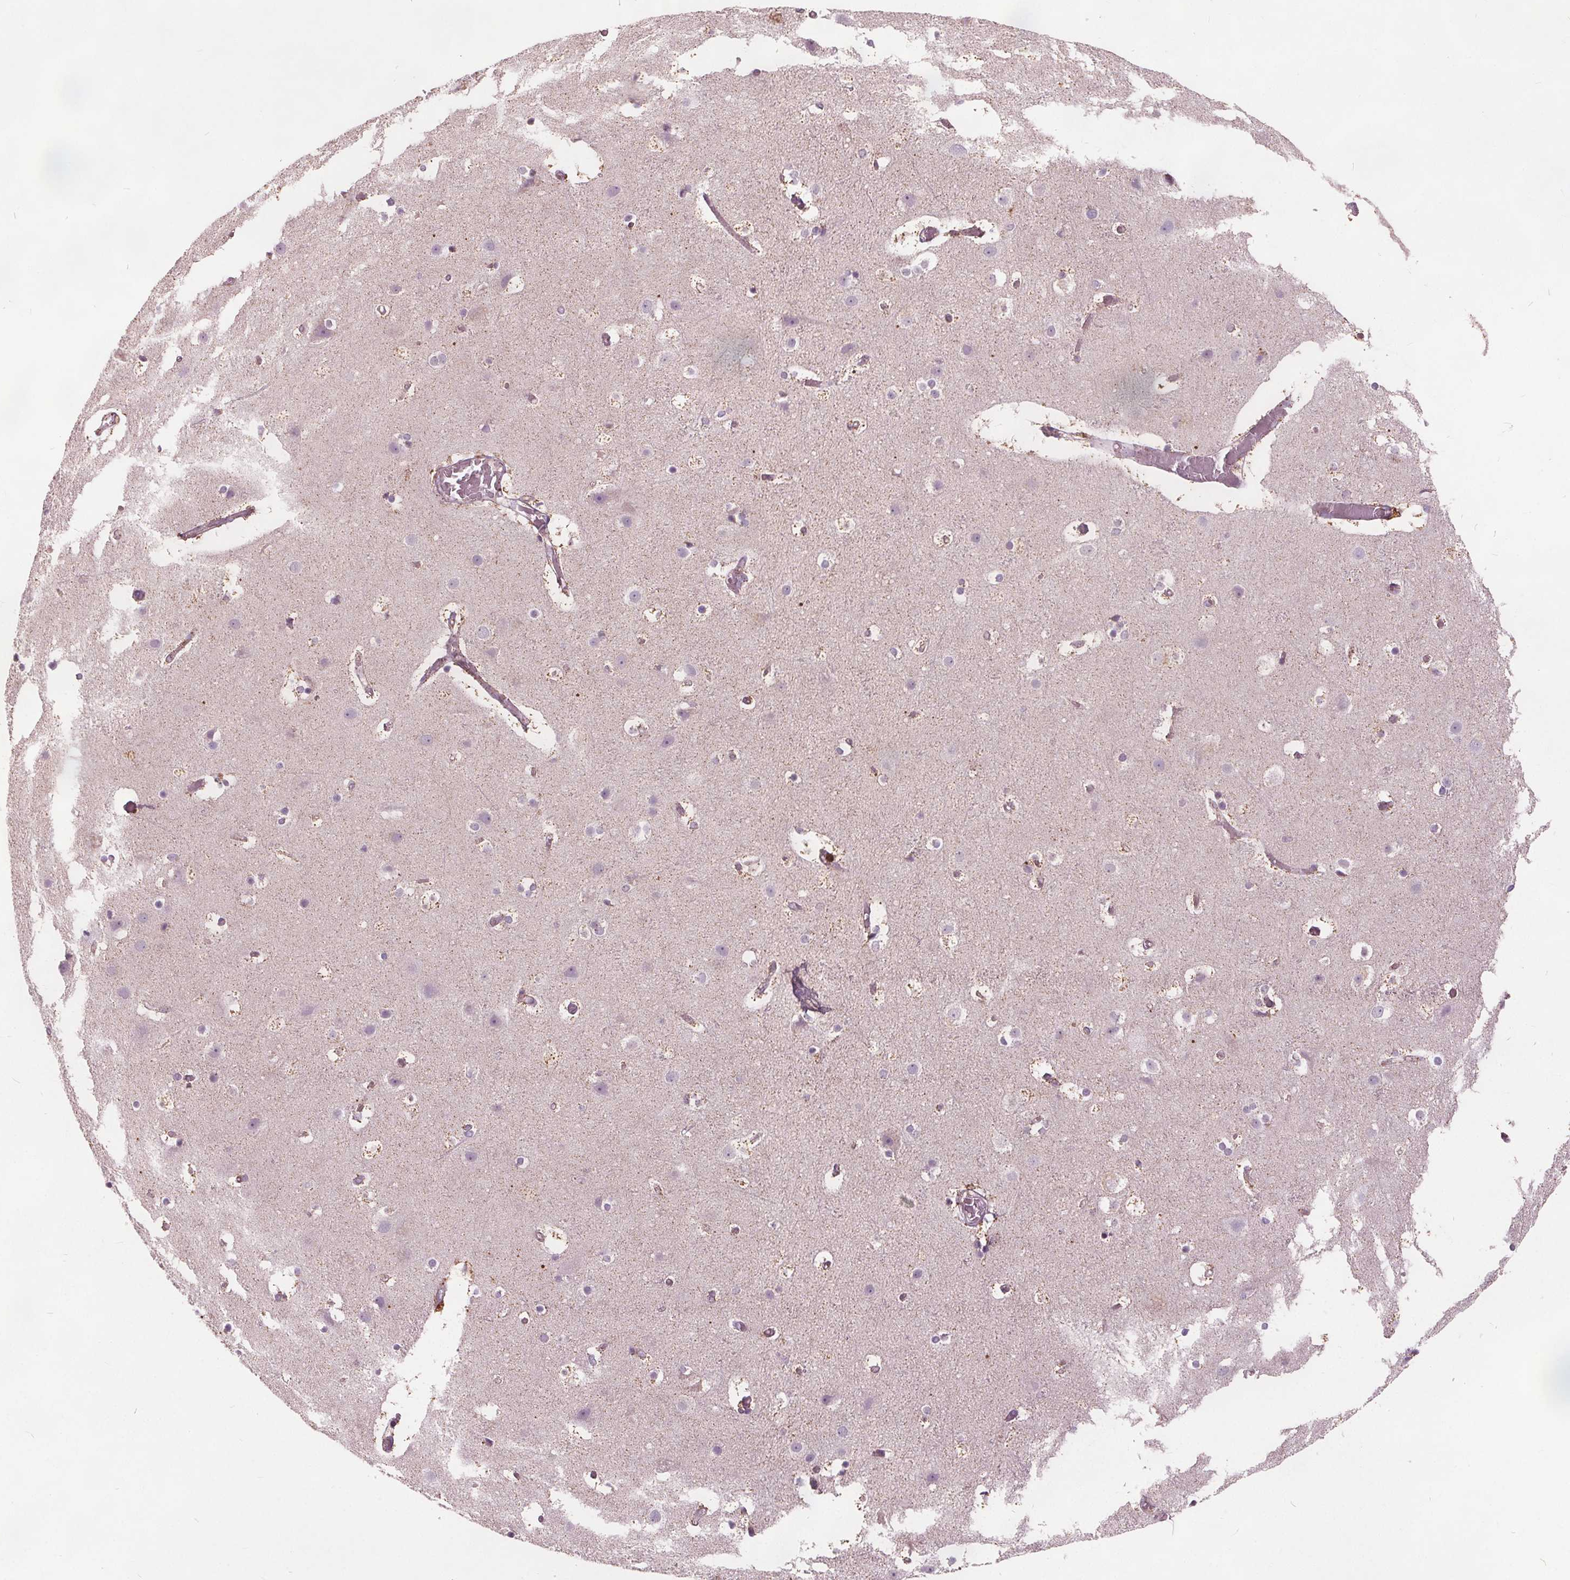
{"staining": {"intensity": "moderate", "quantity": "<25%", "location": "cytoplasmic/membranous"}, "tissue": "cerebral cortex", "cell_type": "Endothelial cells", "image_type": "normal", "snomed": [{"axis": "morphology", "description": "Normal tissue, NOS"}, {"axis": "topography", "description": "Cerebral cortex"}], "caption": "This is a histology image of IHC staining of normal cerebral cortex, which shows moderate positivity in the cytoplasmic/membranous of endothelial cells.", "gene": "ECI2", "patient": {"sex": "female", "age": 52}}